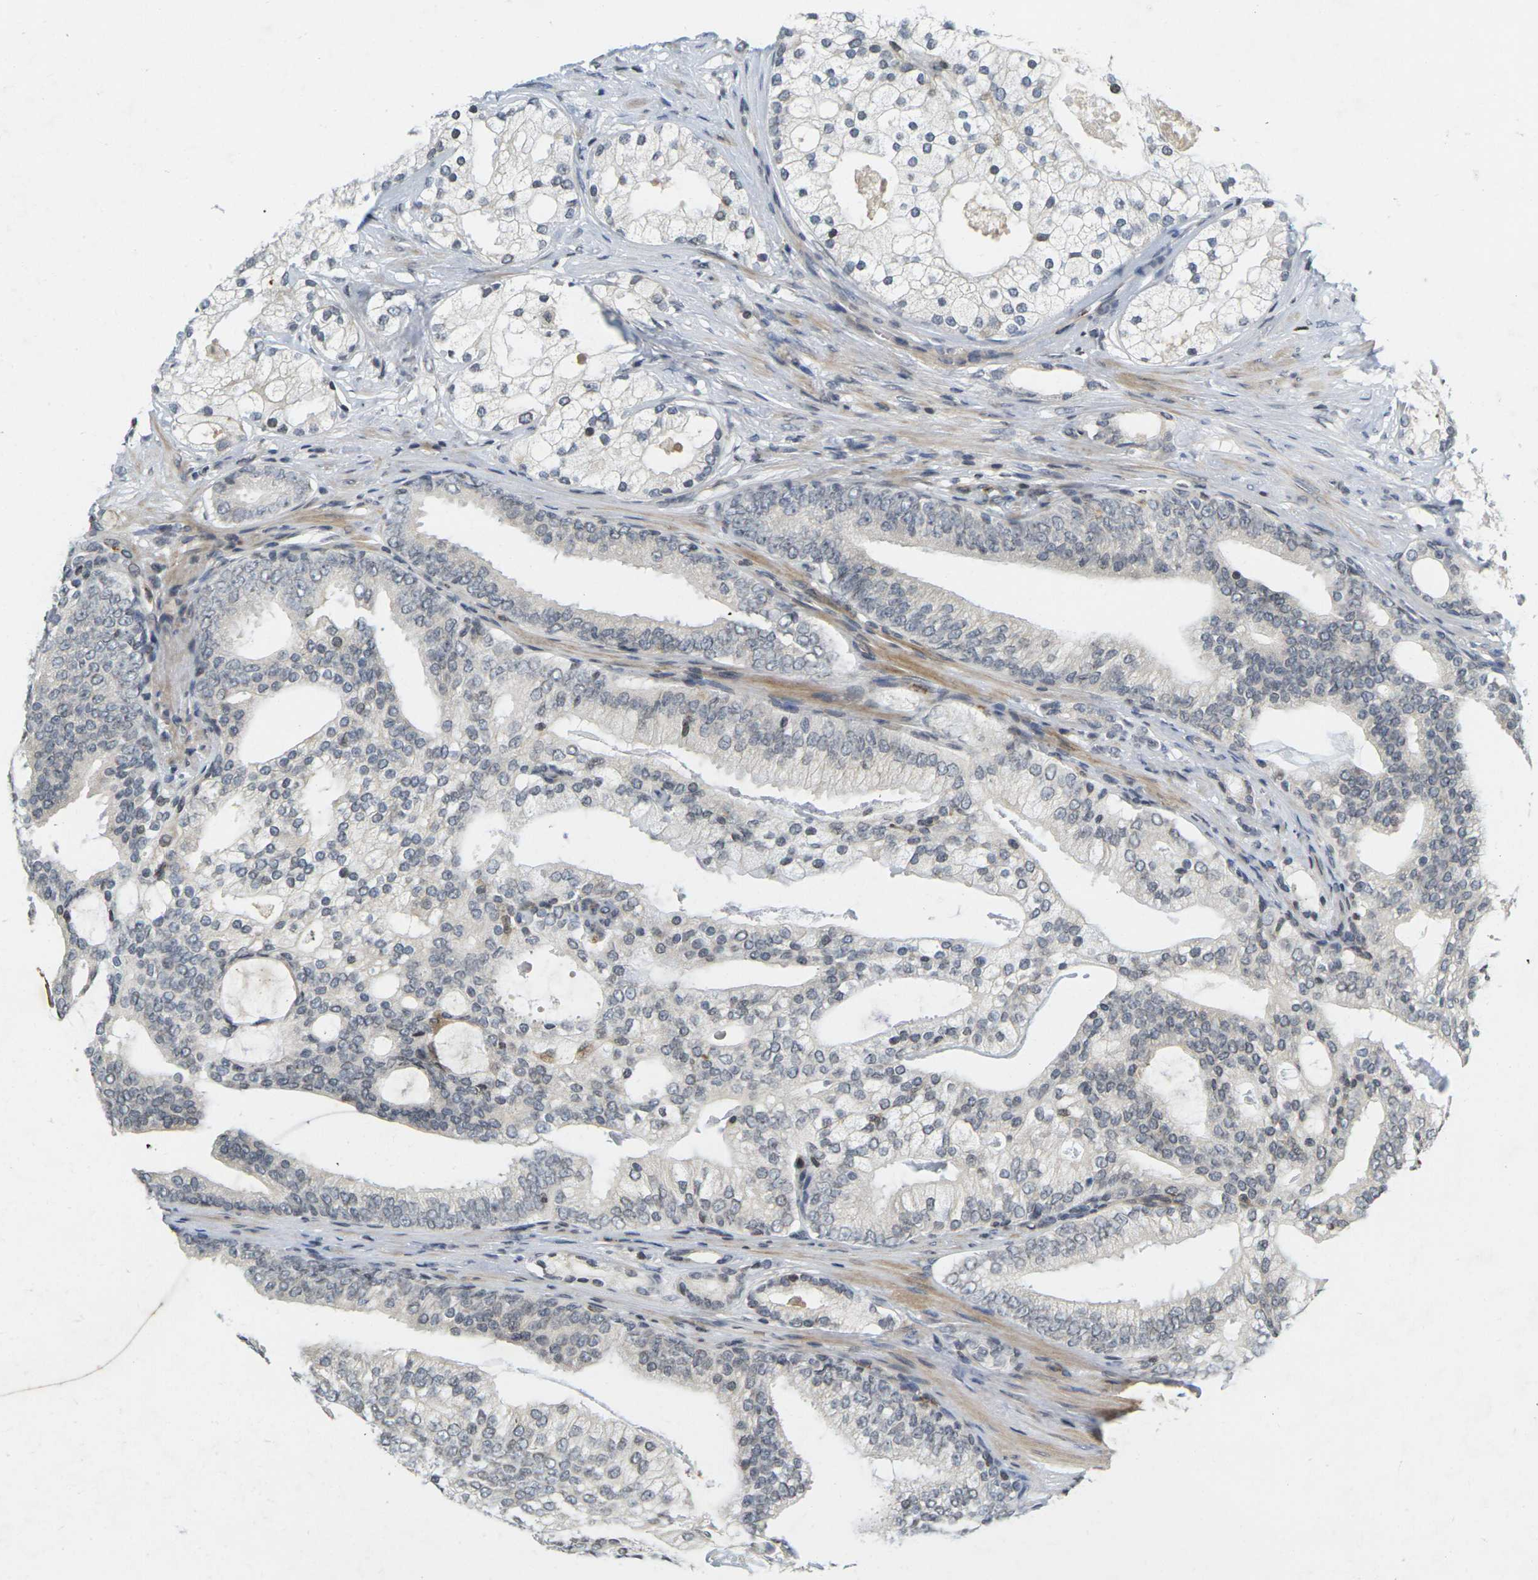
{"staining": {"intensity": "negative", "quantity": "none", "location": "none"}, "tissue": "prostate cancer", "cell_type": "Tumor cells", "image_type": "cancer", "snomed": [{"axis": "morphology", "description": "Adenocarcinoma, Low grade"}, {"axis": "topography", "description": "Prostate"}], "caption": "Immunohistochemistry (IHC) image of human prostate adenocarcinoma (low-grade) stained for a protein (brown), which demonstrates no positivity in tumor cells.", "gene": "C1QC", "patient": {"sex": "male", "age": 58}}